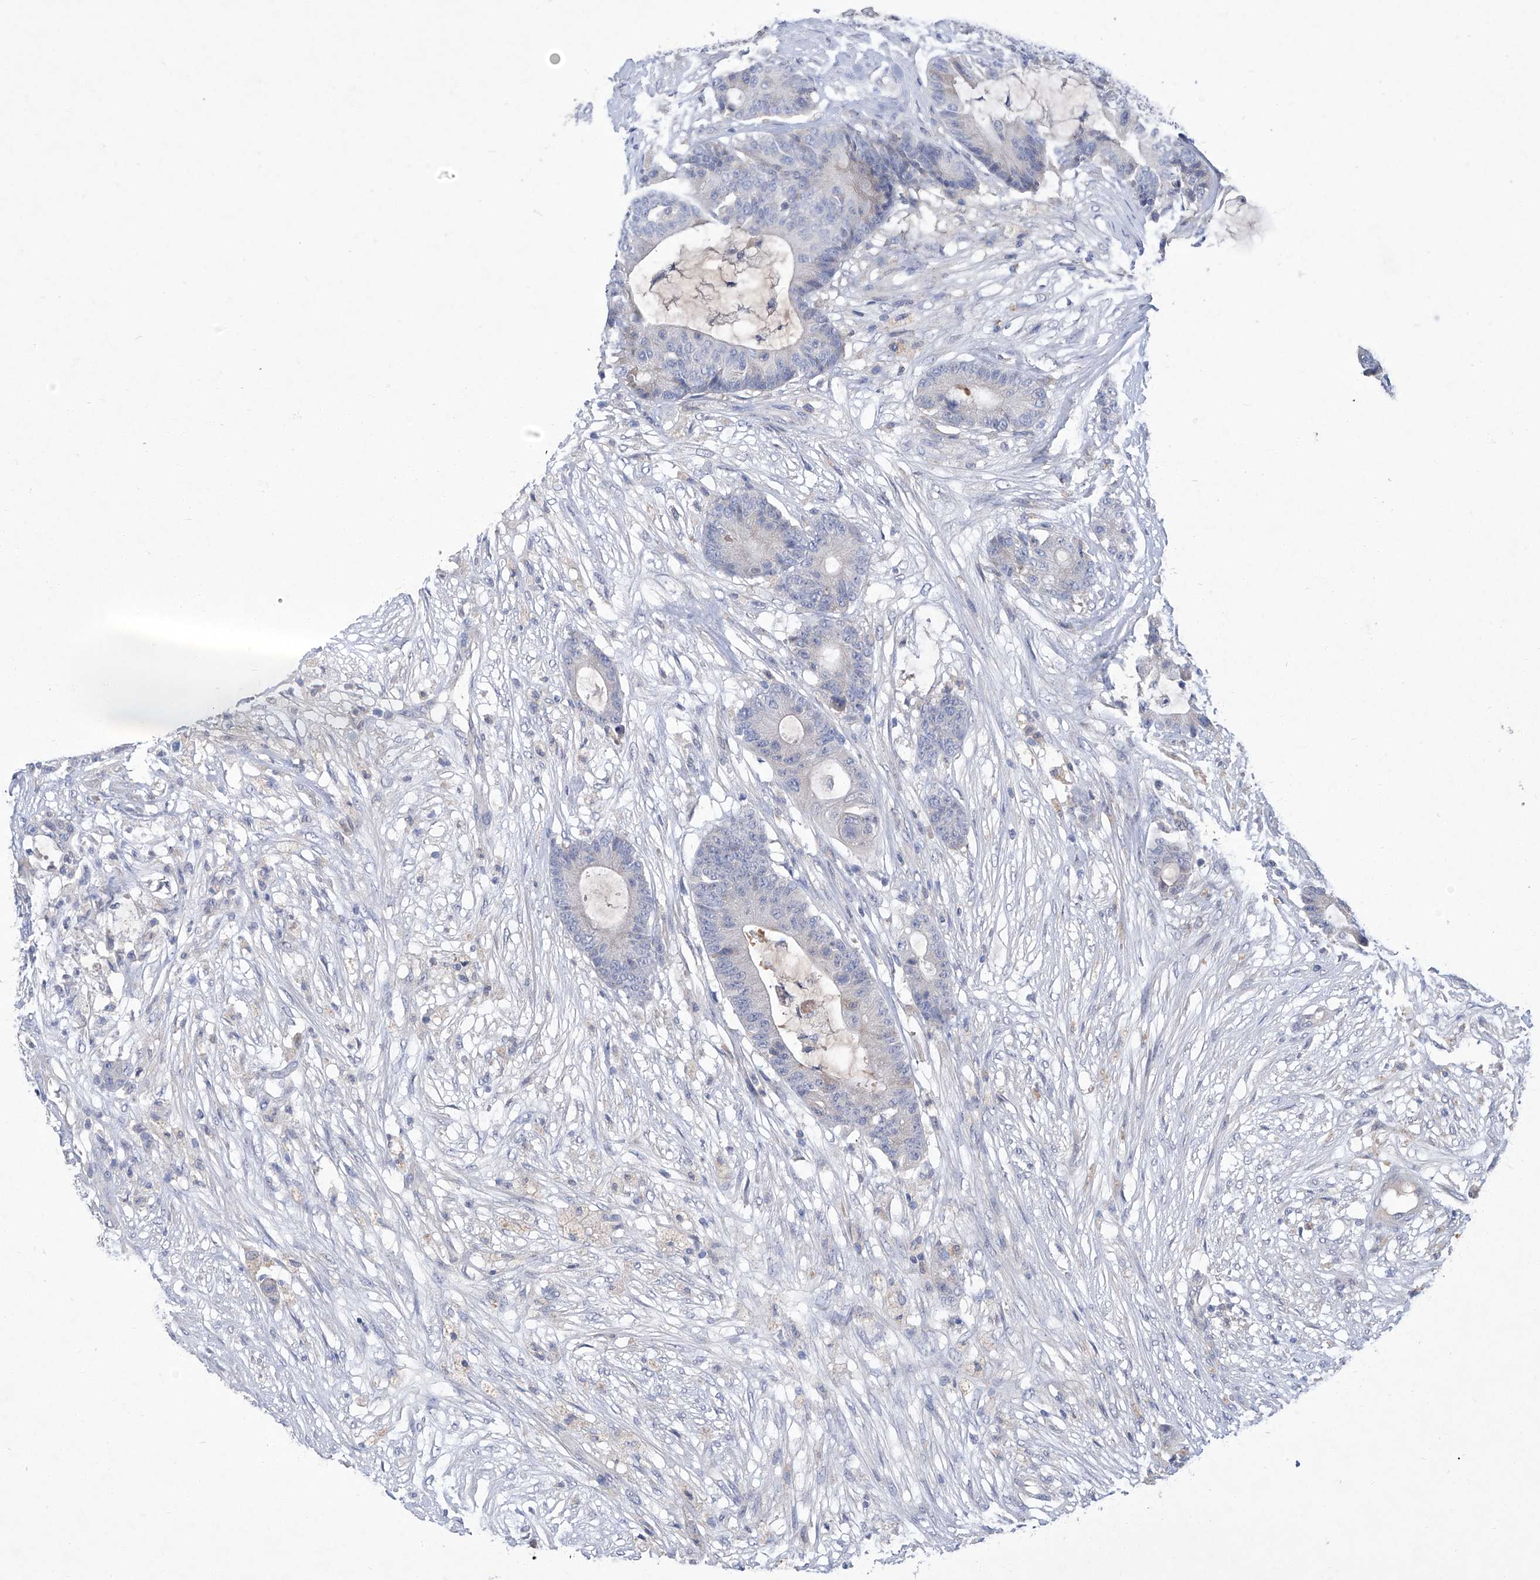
{"staining": {"intensity": "negative", "quantity": "none", "location": "none"}, "tissue": "colorectal cancer", "cell_type": "Tumor cells", "image_type": "cancer", "snomed": [{"axis": "morphology", "description": "Adenocarcinoma, NOS"}, {"axis": "topography", "description": "Colon"}], "caption": "The photomicrograph reveals no significant expression in tumor cells of colorectal cancer (adenocarcinoma).", "gene": "SBK2", "patient": {"sex": "female", "age": 84}}